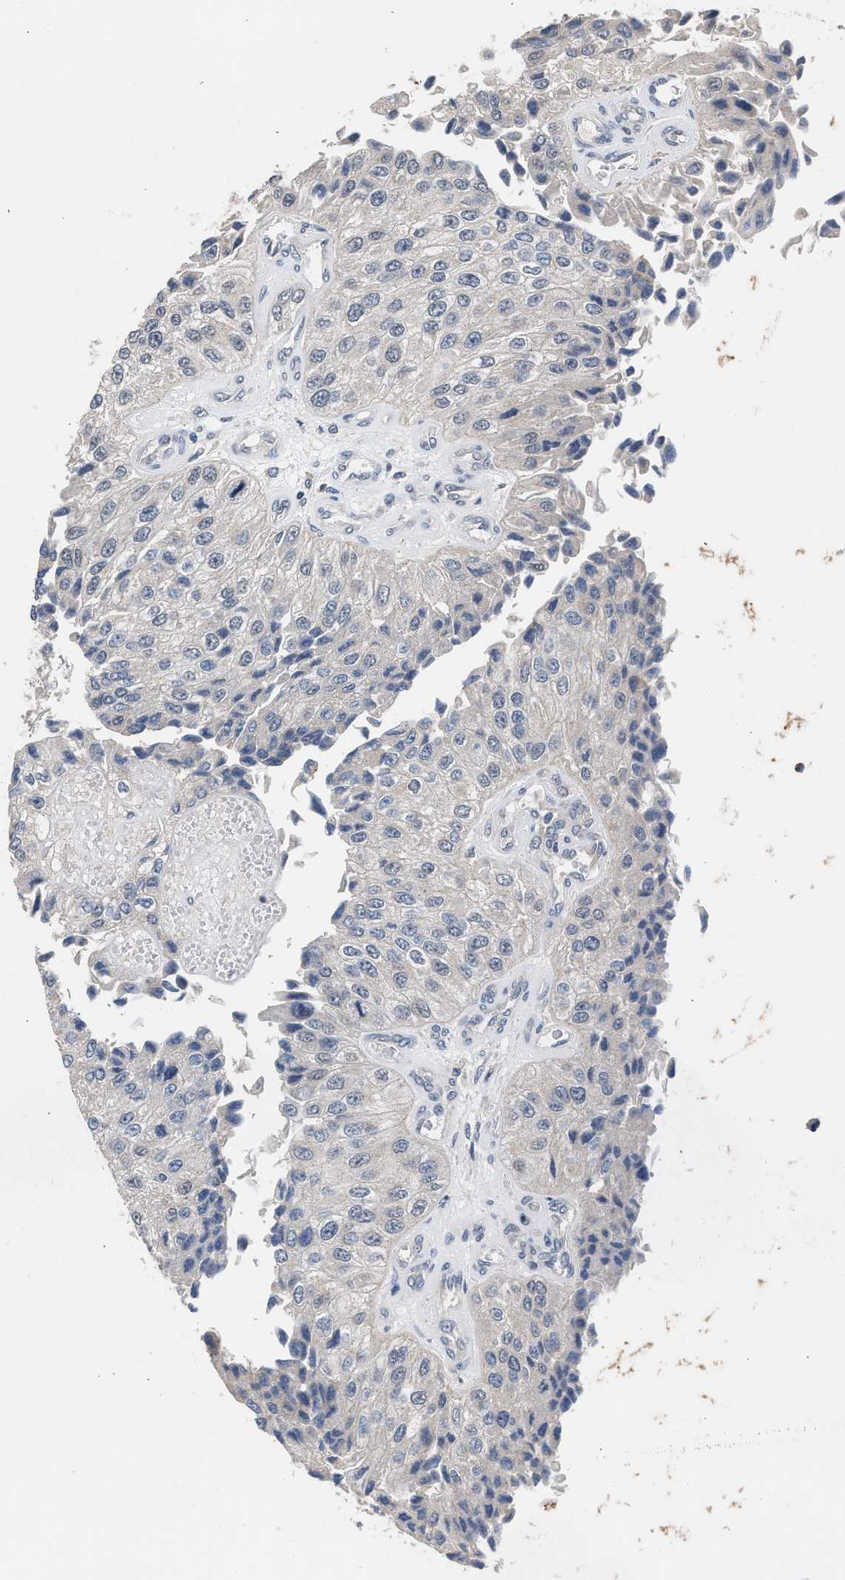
{"staining": {"intensity": "negative", "quantity": "none", "location": "none"}, "tissue": "urothelial cancer", "cell_type": "Tumor cells", "image_type": "cancer", "snomed": [{"axis": "morphology", "description": "Urothelial carcinoma, High grade"}, {"axis": "topography", "description": "Kidney"}, {"axis": "topography", "description": "Urinary bladder"}], "caption": "Tumor cells are negative for brown protein staining in urothelial cancer.", "gene": "CSF3R", "patient": {"sex": "male", "age": 77}}